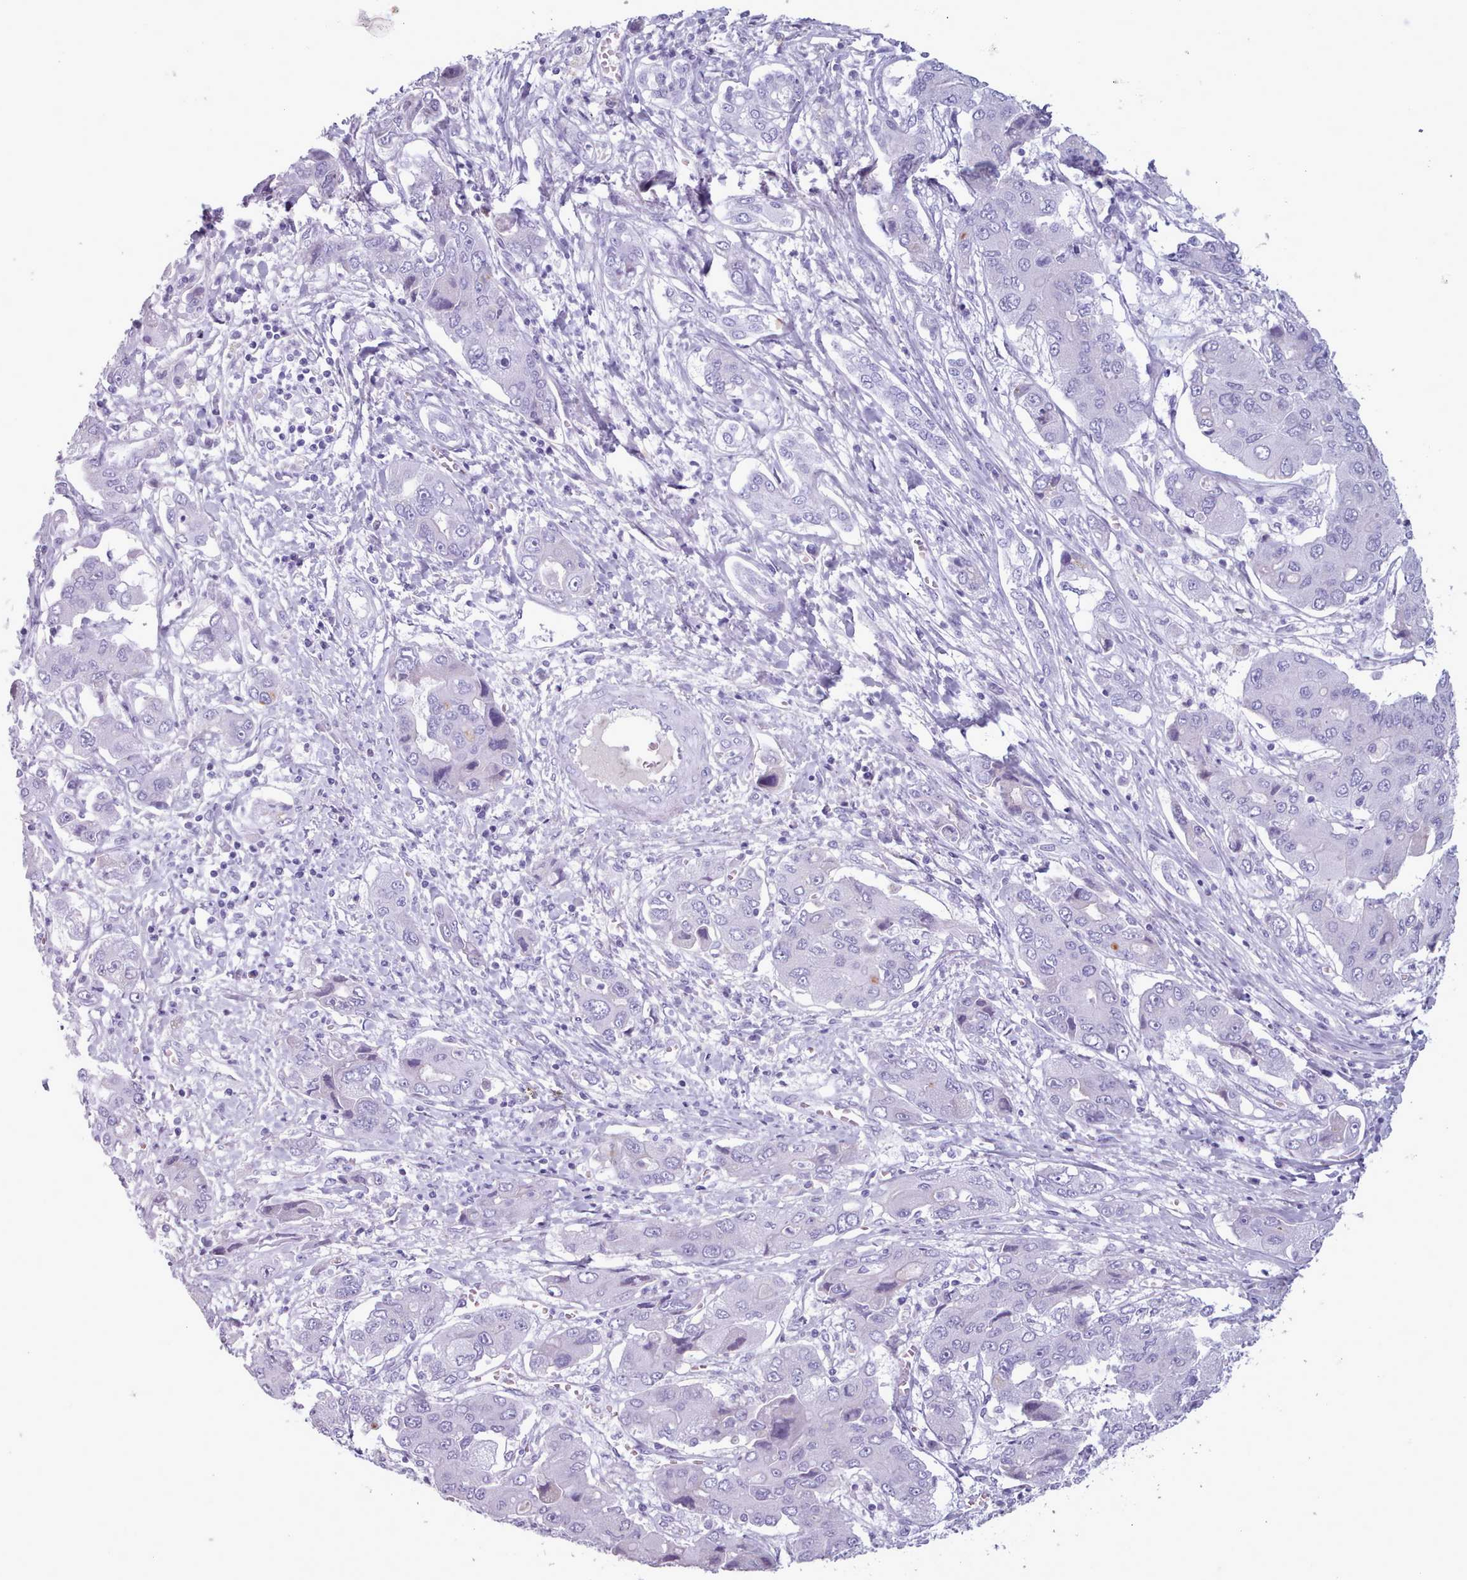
{"staining": {"intensity": "negative", "quantity": "none", "location": "none"}, "tissue": "liver cancer", "cell_type": "Tumor cells", "image_type": "cancer", "snomed": [{"axis": "morphology", "description": "Cholangiocarcinoma"}, {"axis": "topography", "description": "Liver"}], "caption": "This is a micrograph of immunohistochemistry staining of cholangiocarcinoma (liver), which shows no expression in tumor cells. (DAB immunohistochemistry (IHC) visualized using brightfield microscopy, high magnification).", "gene": "ZNF43", "patient": {"sex": "male", "age": 67}}